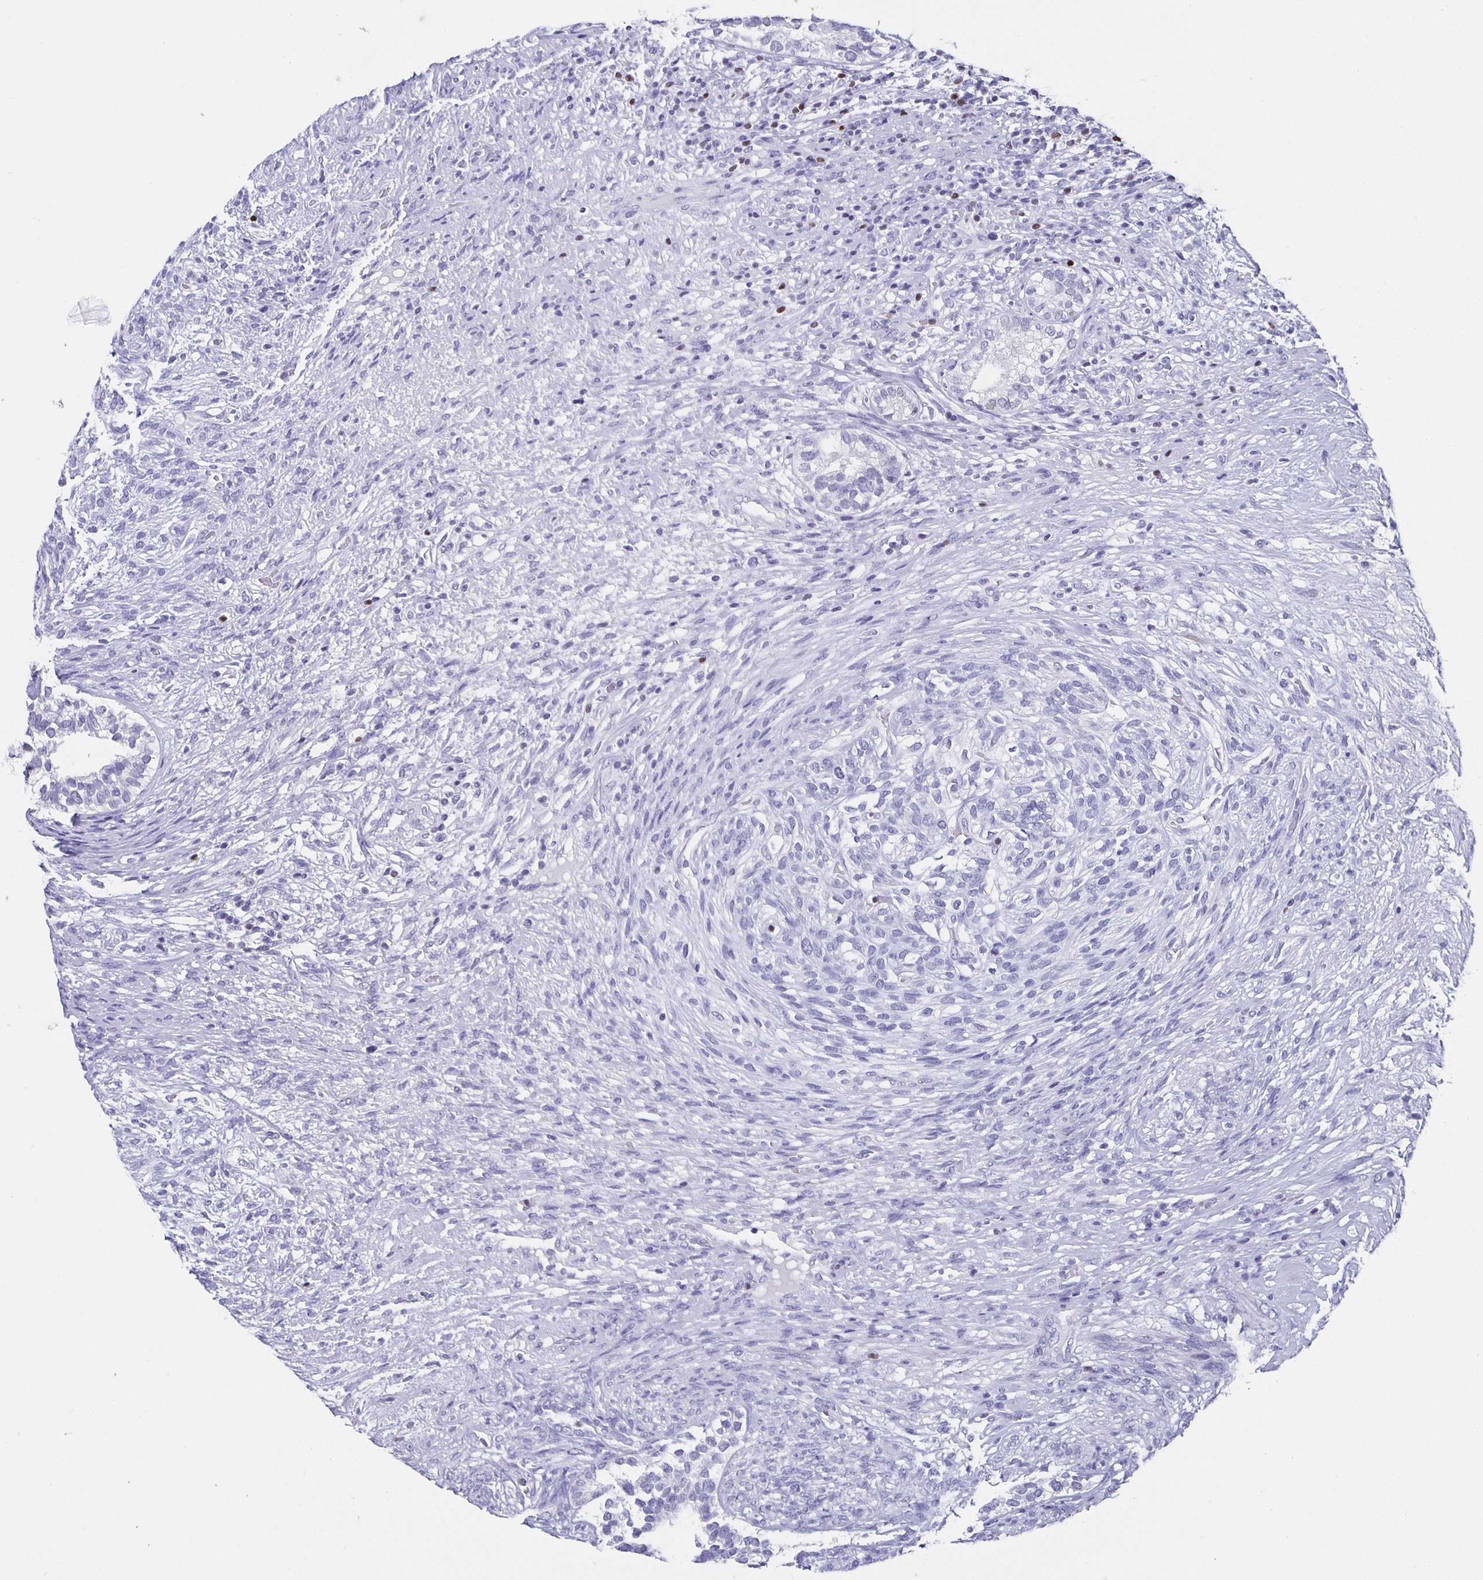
{"staining": {"intensity": "negative", "quantity": "none", "location": "none"}, "tissue": "testis cancer", "cell_type": "Tumor cells", "image_type": "cancer", "snomed": [{"axis": "morphology", "description": "Seminoma, NOS"}, {"axis": "morphology", "description": "Carcinoma, Embryonal, NOS"}, {"axis": "topography", "description": "Testis"}], "caption": "Testis cancer (seminoma) was stained to show a protein in brown. There is no significant expression in tumor cells.", "gene": "SATB2", "patient": {"sex": "male", "age": 41}}